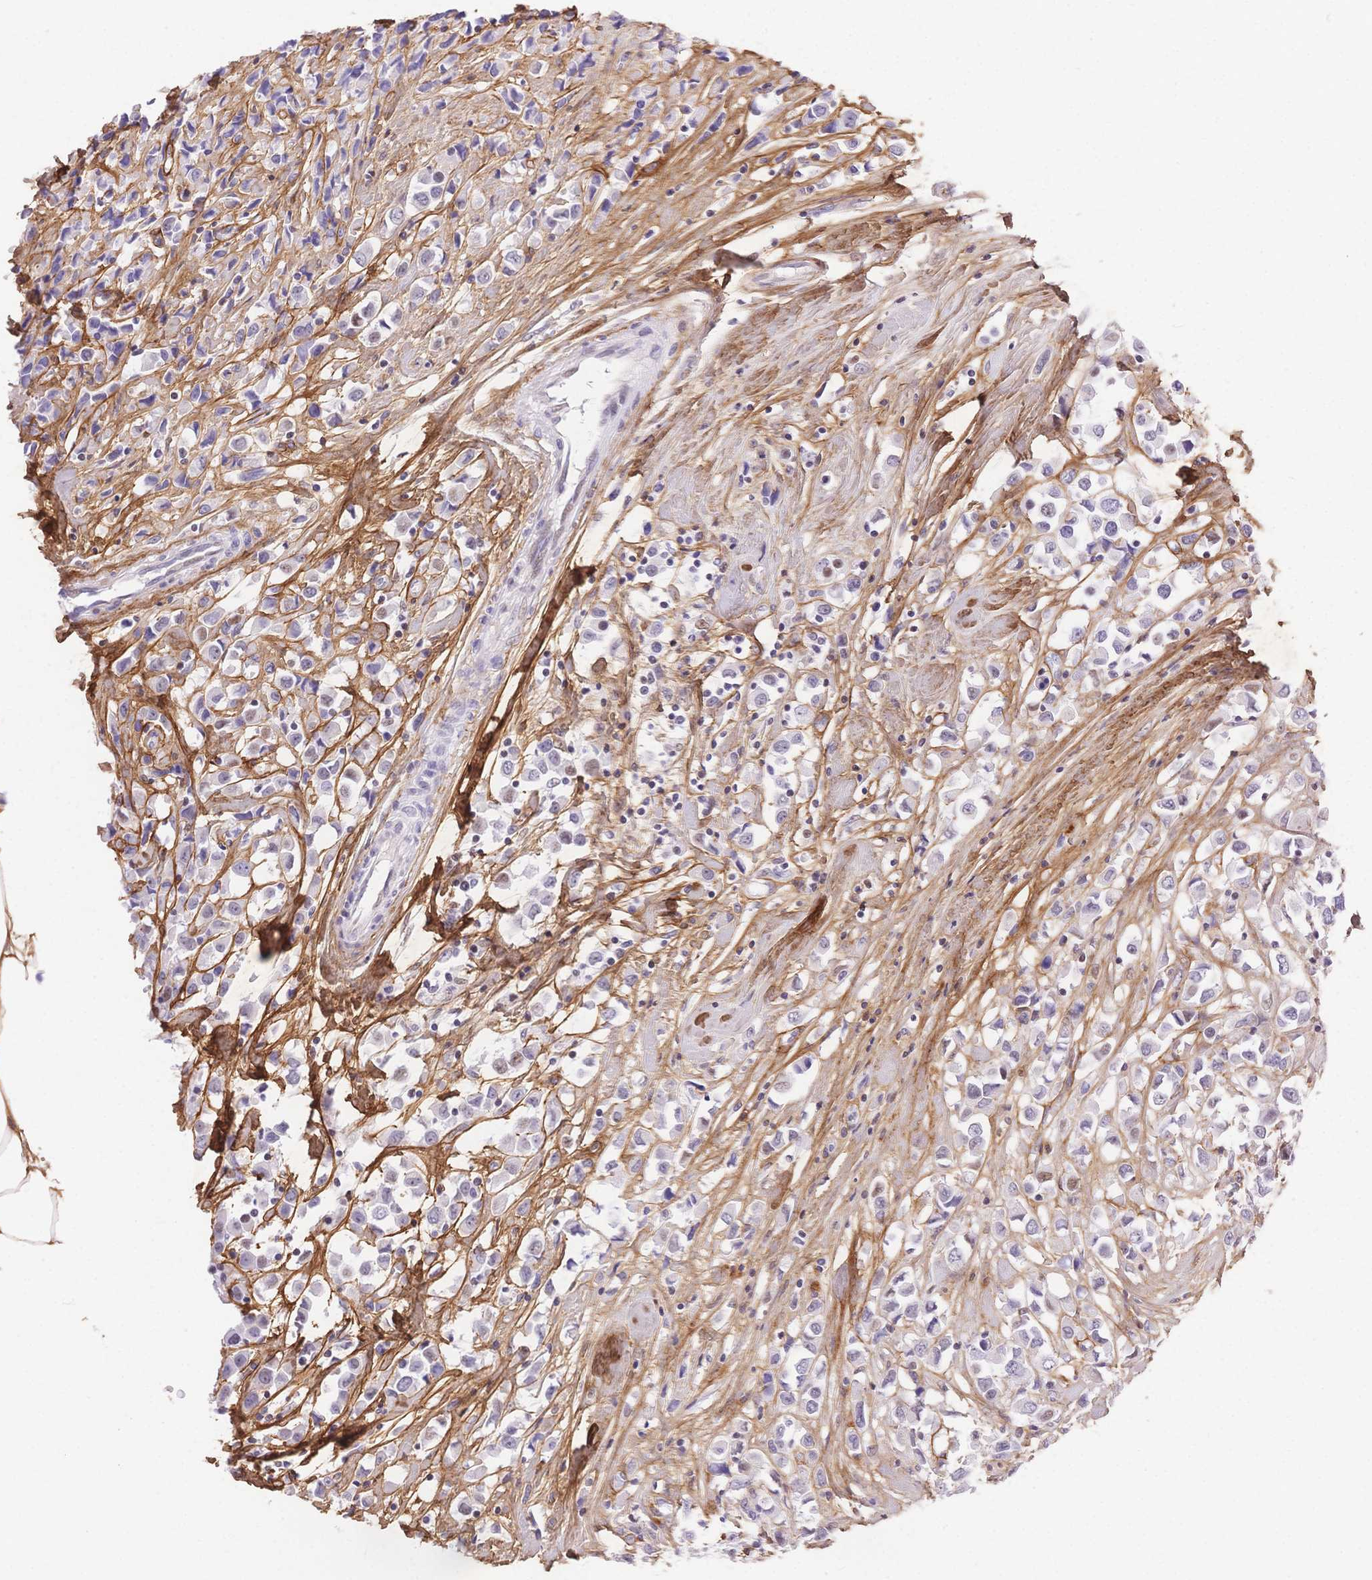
{"staining": {"intensity": "moderate", "quantity": "<25%", "location": "nuclear"}, "tissue": "breast cancer", "cell_type": "Tumor cells", "image_type": "cancer", "snomed": [{"axis": "morphology", "description": "Duct carcinoma"}, {"axis": "topography", "description": "Breast"}], "caption": "Breast cancer was stained to show a protein in brown. There is low levels of moderate nuclear expression in approximately <25% of tumor cells.", "gene": "PDZD2", "patient": {"sex": "female", "age": 61}}